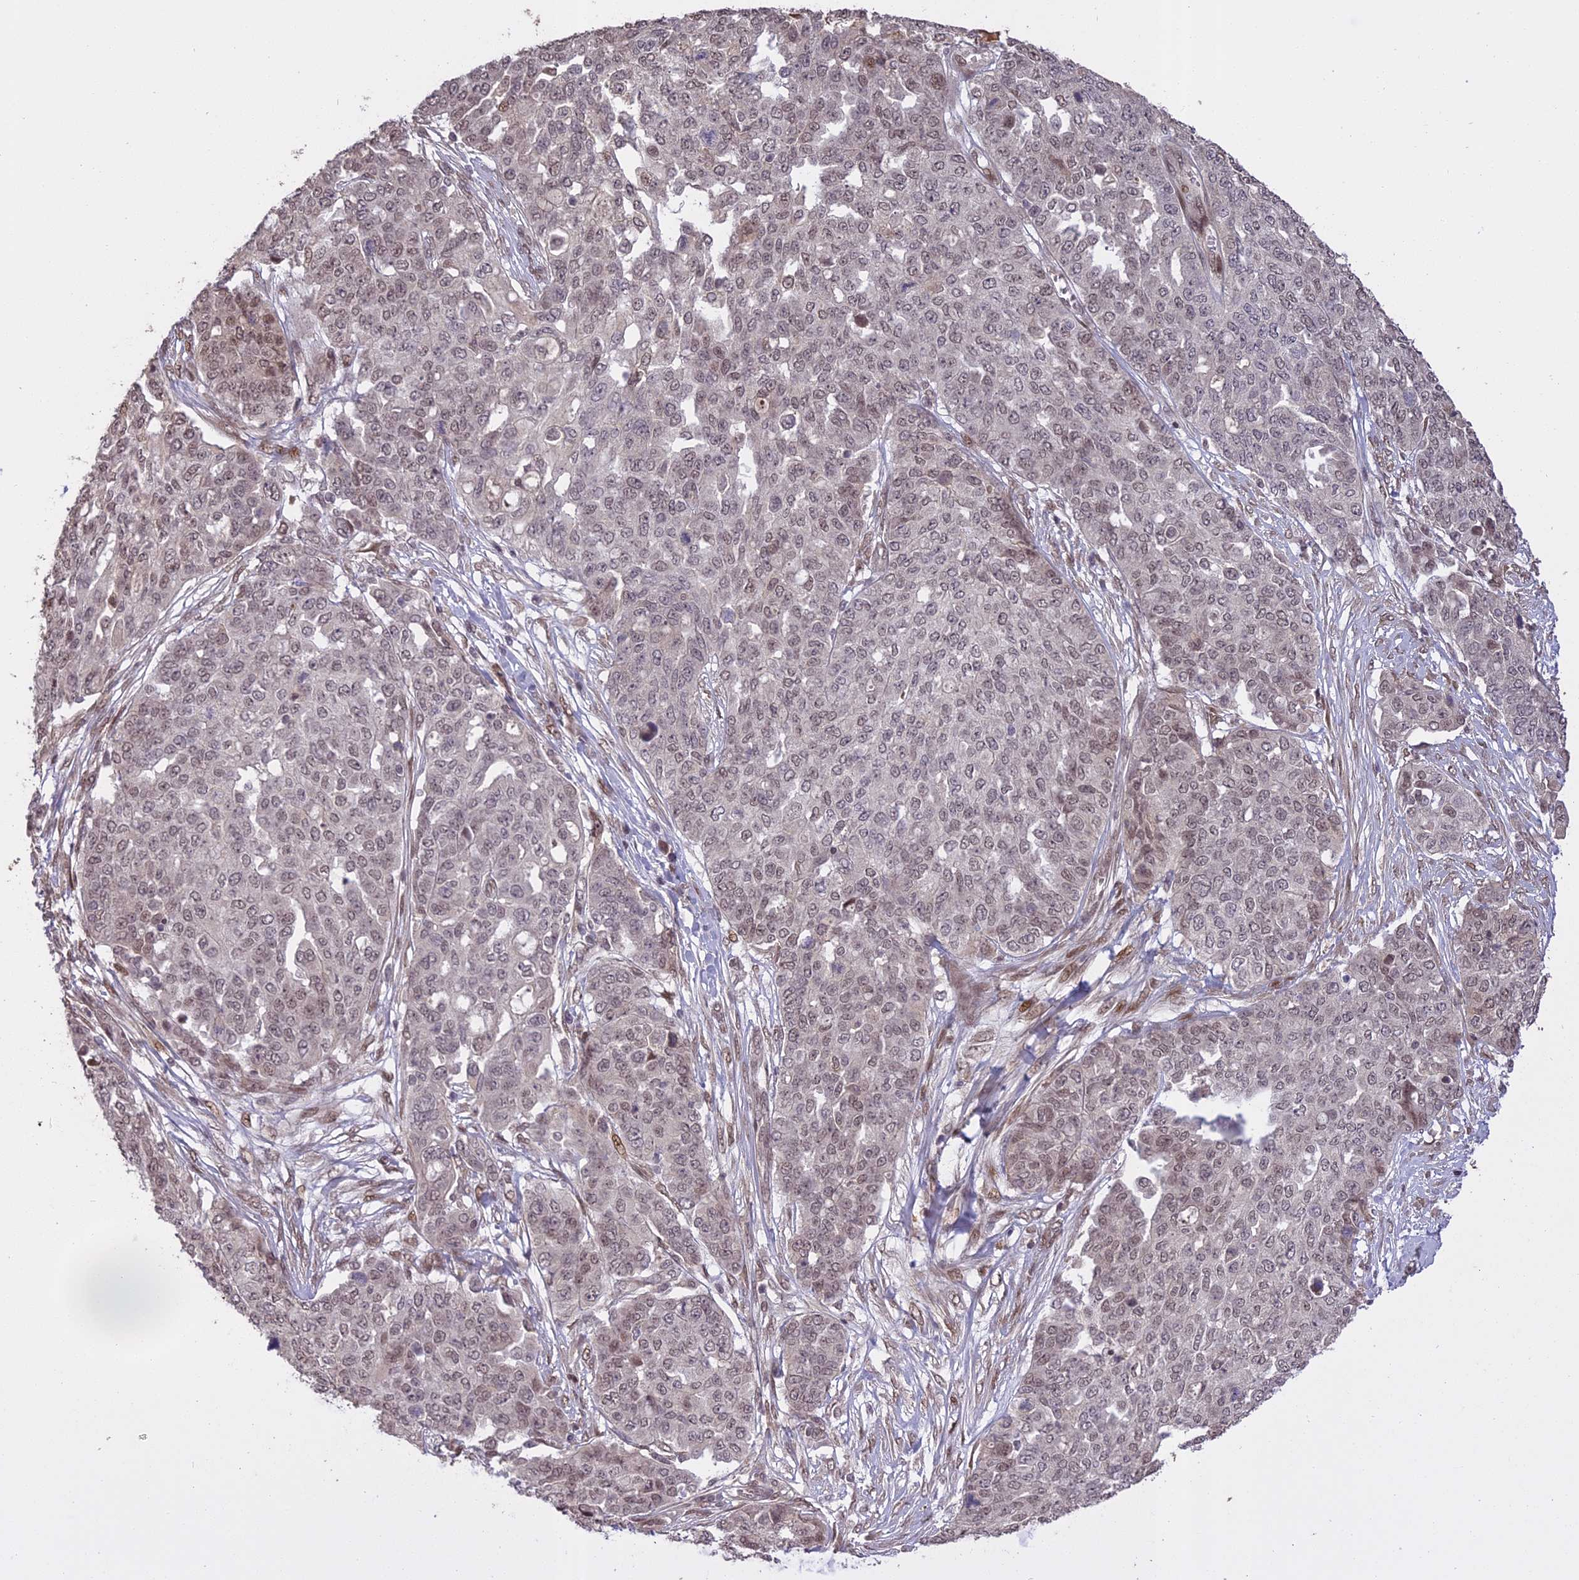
{"staining": {"intensity": "weak", "quantity": "<25%", "location": "nuclear"}, "tissue": "ovarian cancer", "cell_type": "Tumor cells", "image_type": "cancer", "snomed": [{"axis": "morphology", "description": "Cystadenocarcinoma, serous, NOS"}, {"axis": "topography", "description": "Soft tissue"}, {"axis": "topography", "description": "Ovary"}], "caption": "High power microscopy micrograph of an immunohistochemistry (IHC) image of ovarian cancer, revealing no significant expression in tumor cells. Nuclei are stained in blue.", "gene": "PRELID2", "patient": {"sex": "female", "age": 57}}